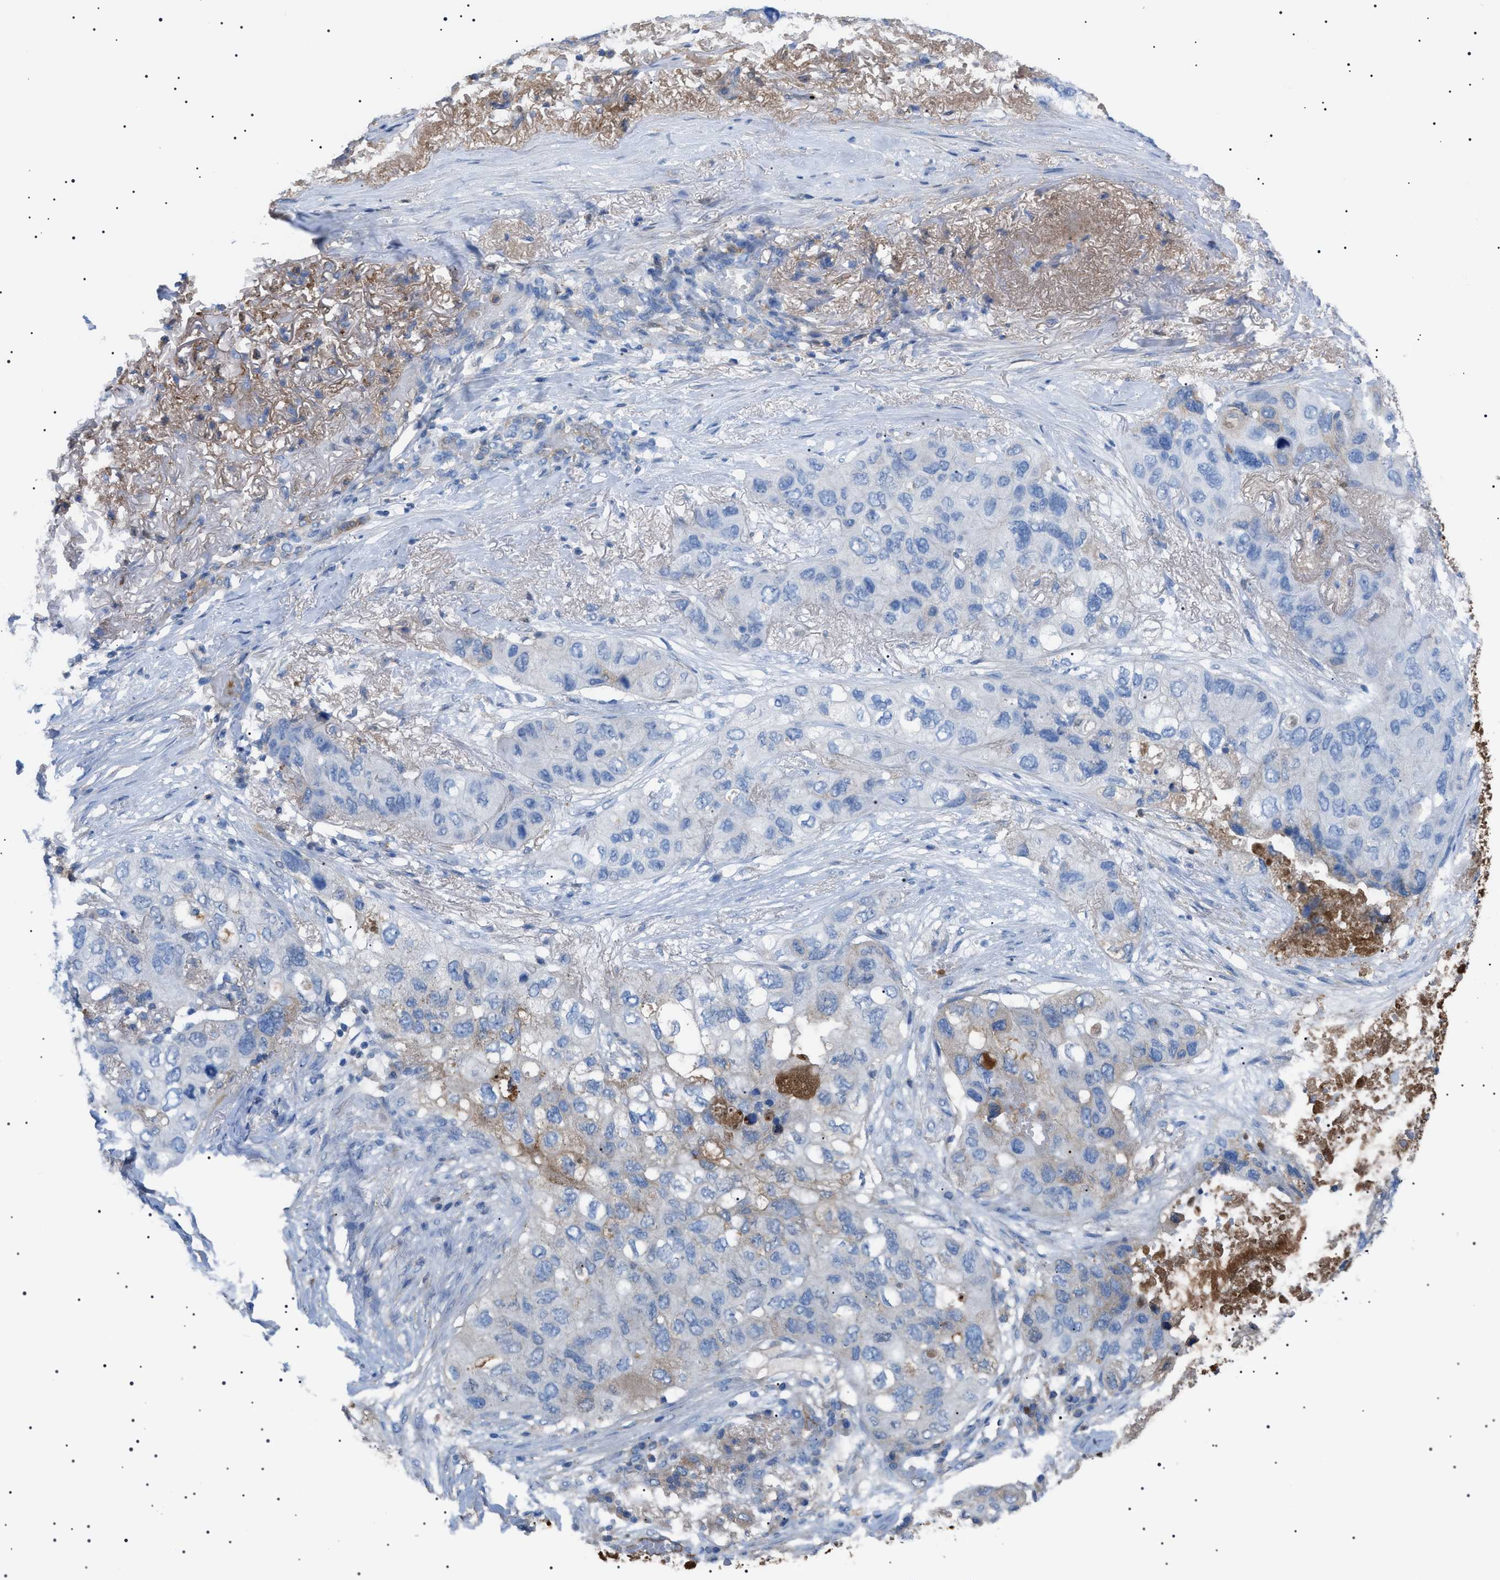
{"staining": {"intensity": "moderate", "quantity": "<25%", "location": "cytoplasmic/membranous"}, "tissue": "lung cancer", "cell_type": "Tumor cells", "image_type": "cancer", "snomed": [{"axis": "morphology", "description": "Squamous cell carcinoma, NOS"}, {"axis": "topography", "description": "Lung"}], "caption": "Protein expression analysis of human lung cancer (squamous cell carcinoma) reveals moderate cytoplasmic/membranous staining in about <25% of tumor cells.", "gene": "LPA", "patient": {"sex": "female", "age": 73}}